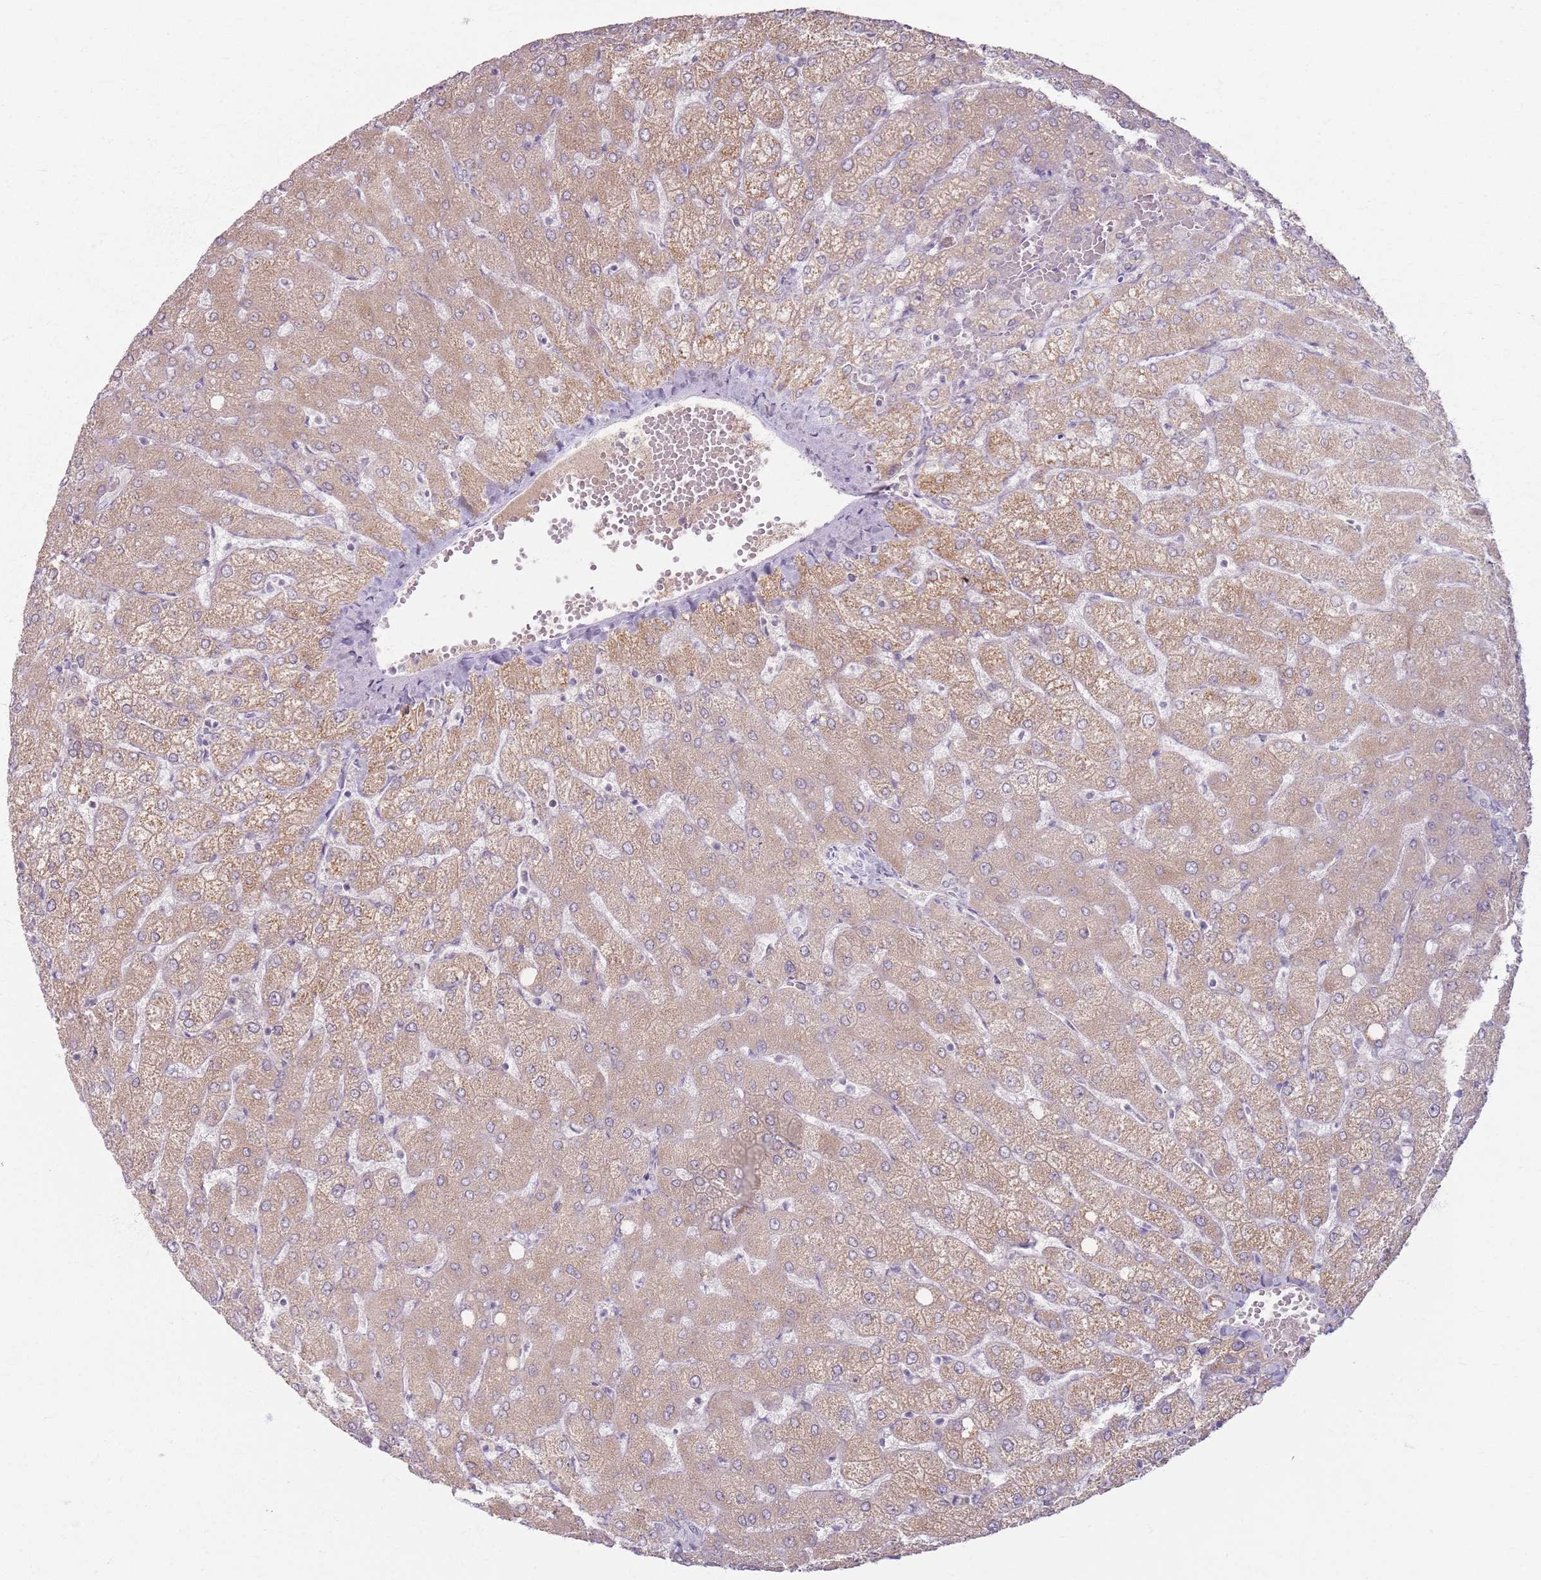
{"staining": {"intensity": "negative", "quantity": "none", "location": "none"}, "tissue": "liver", "cell_type": "Cholangiocytes", "image_type": "normal", "snomed": [{"axis": "morphology", "description": "Normal tissue, NOS"}, {"axis": "topography", "description": "Liver"}], "caption": "Immunohistochemistry of benign liver shows no positivity in cholangiocytes. (DAB (3,3'-diaminobenzidine) IHC, high magnification).", "gene": "CRIPT", "patient": {"sex": "female", "age": 54}}